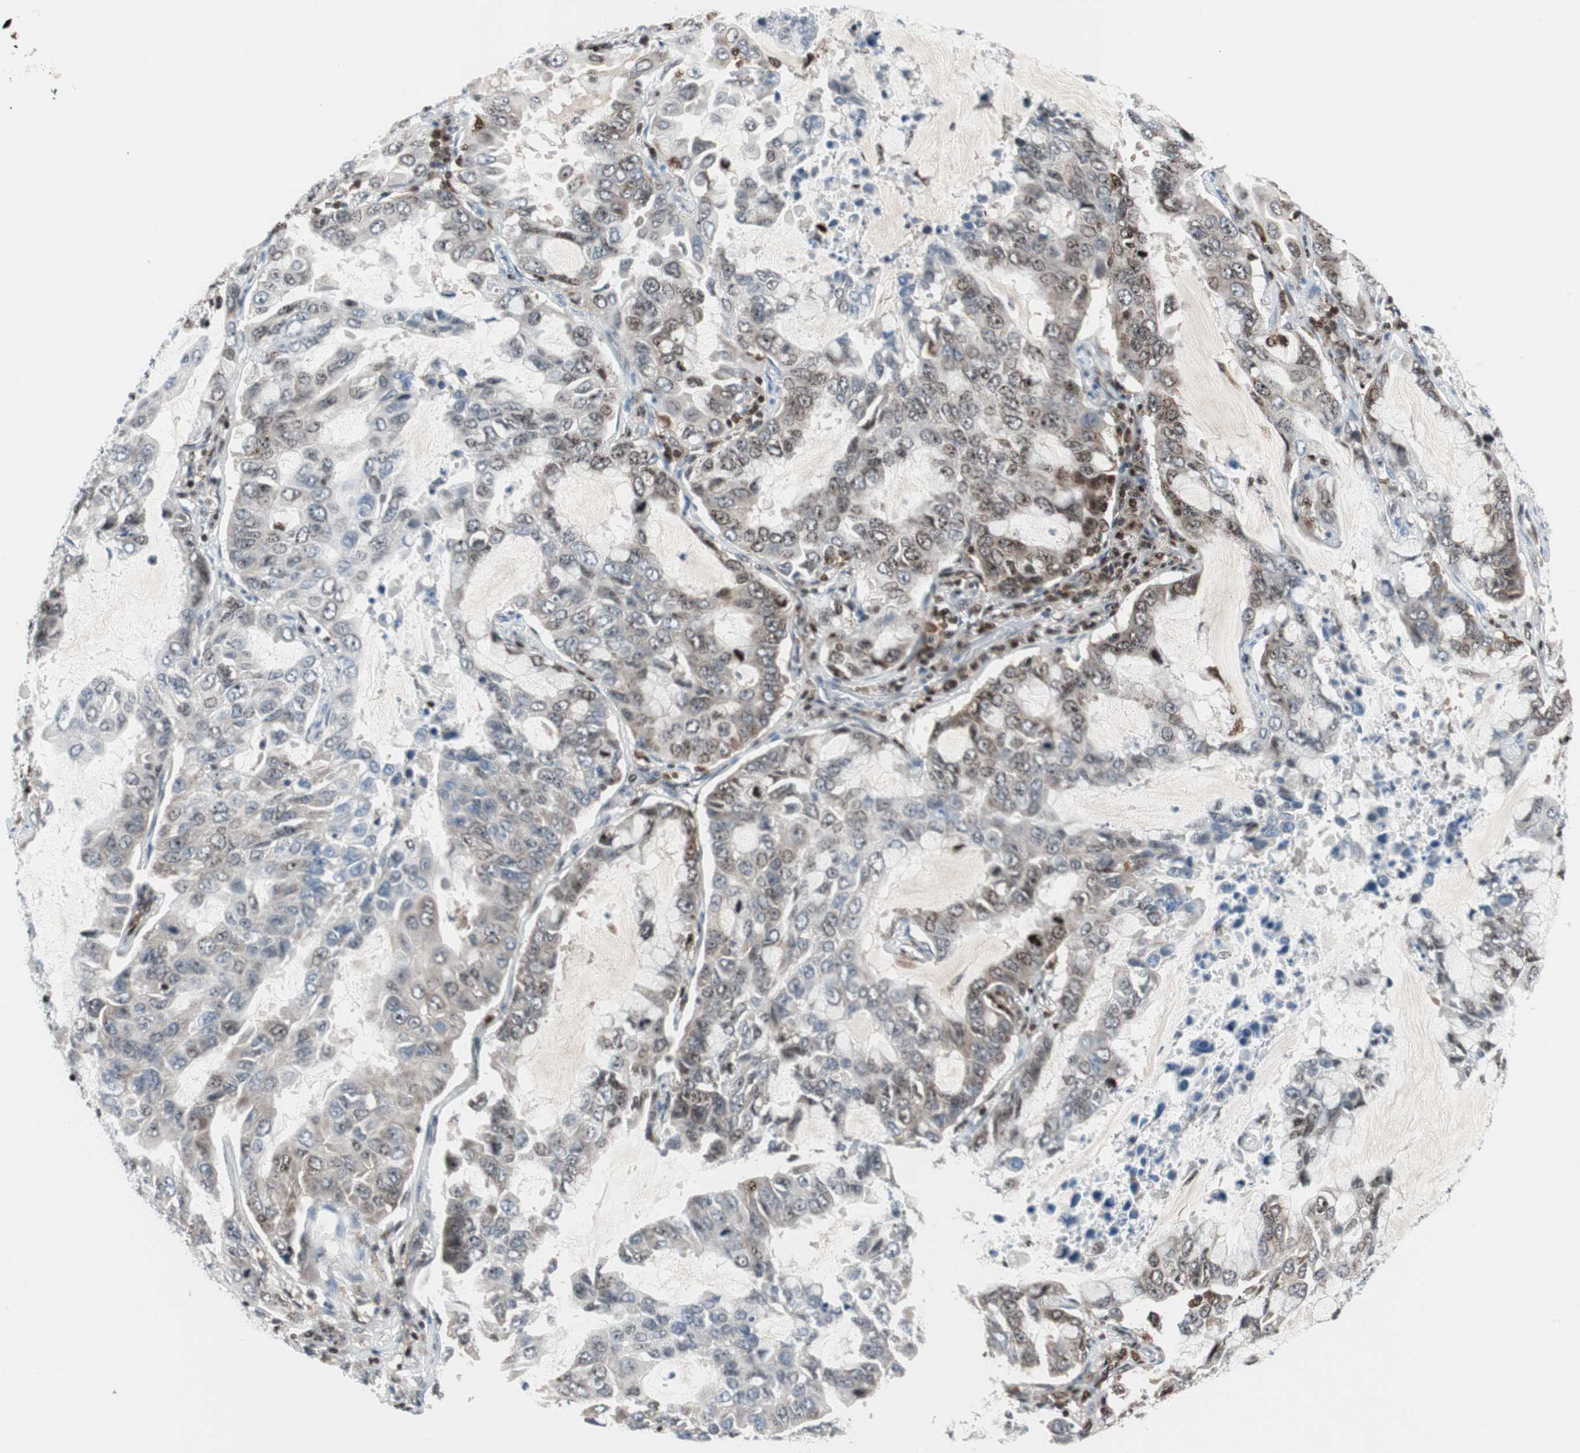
{"staining": {"intensity": "weak", "quantity": "<25%", "location": "cytoplasmic/membranous,nuclear"}, "tissue": "lung cancer", "cell_type": "Tumor cells", "image_type": "cancer", "snomed": [{"axis": "morphology", "description": "Adenocarcinoma, NOS"}, {"axis": "topography", "description": "Lung"}], "caption": "Immunohistochemical staining of lung cancer reveals no significant staining in tumor cells.", "gene": "RGS10", "patient": {"sex": "male", "age": 64}}